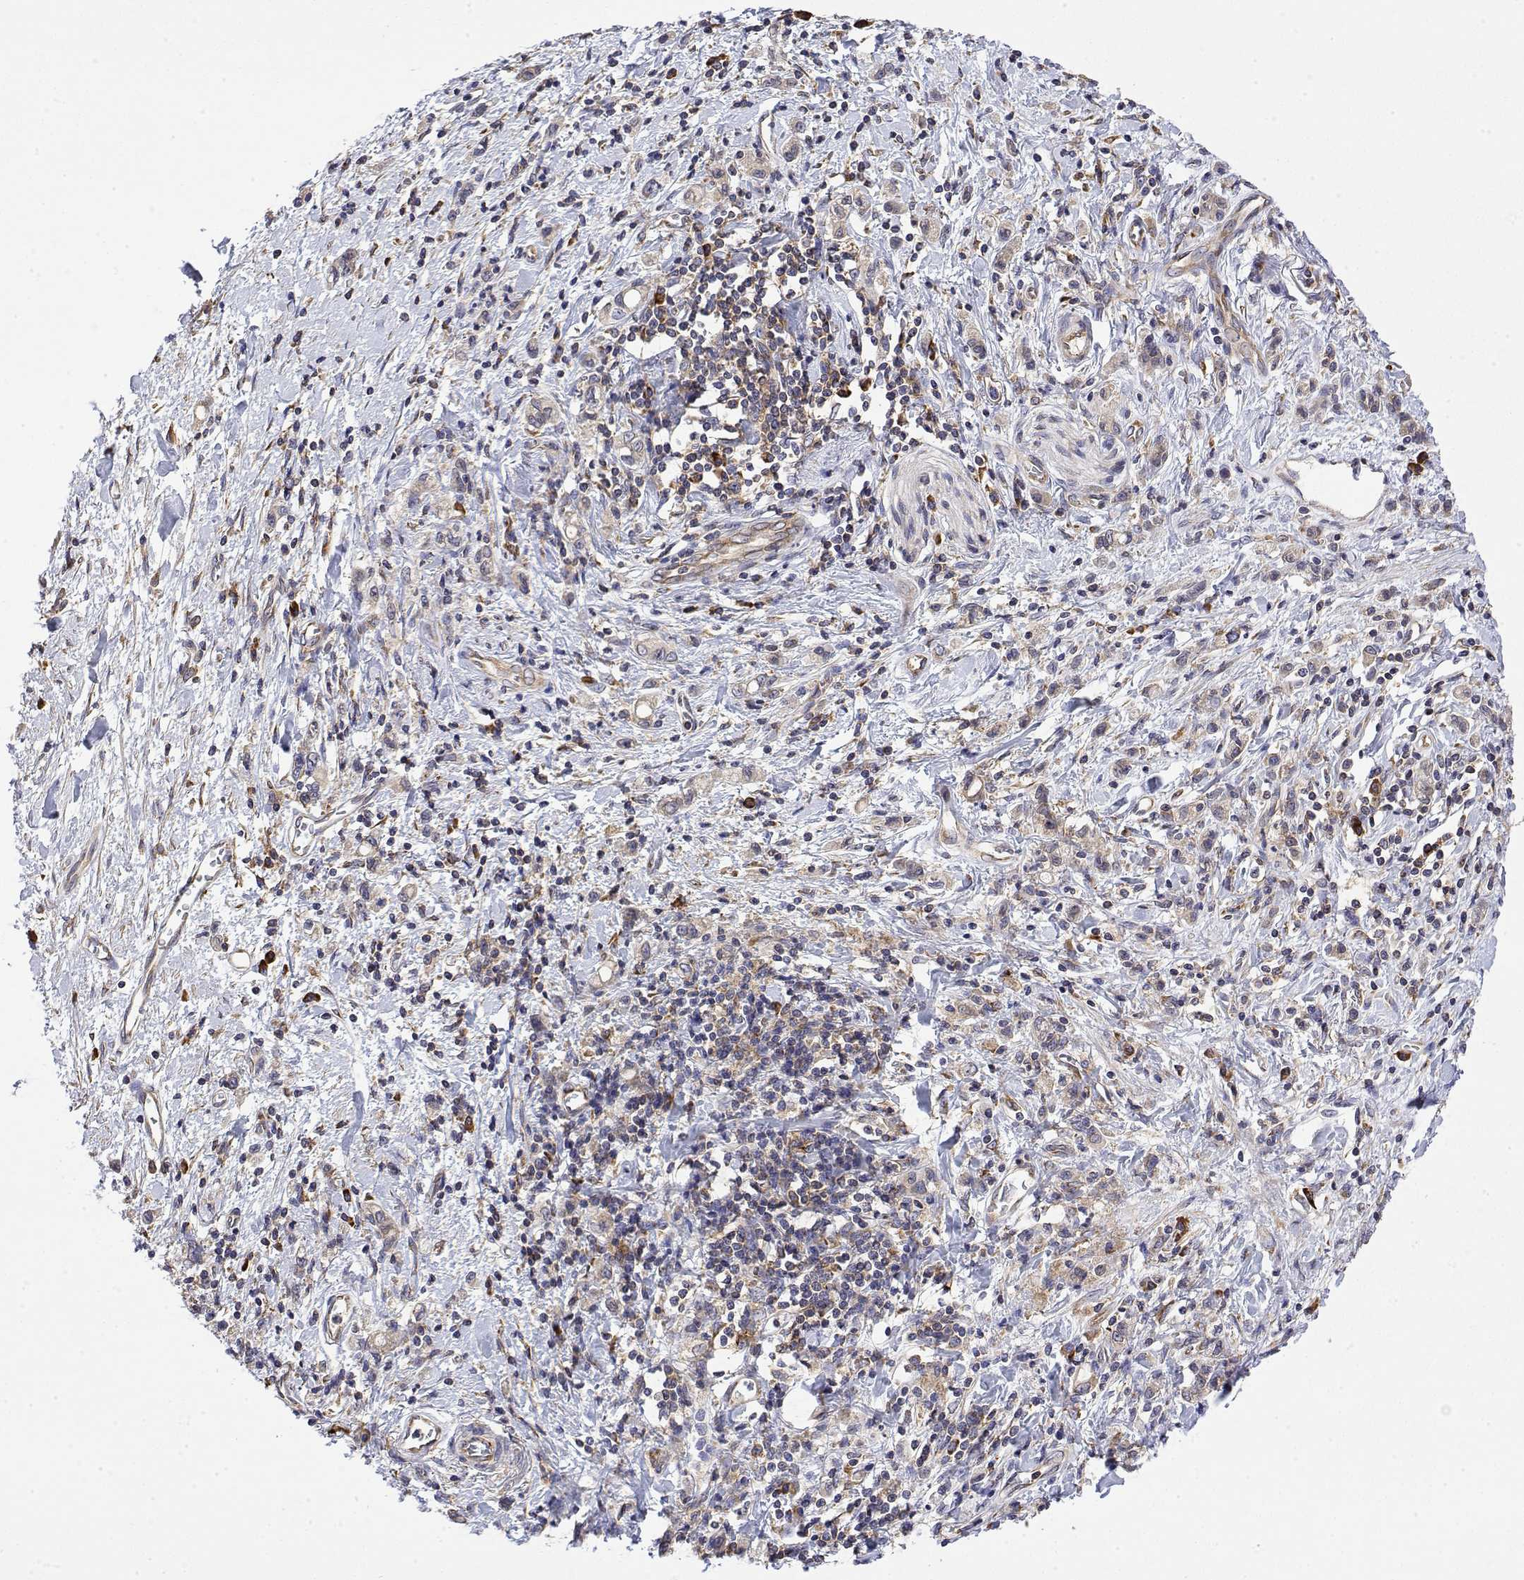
{"staining": {"intensity": "weak", "quantity": "25%-75%", "location": "cytoplasmic/membranous"}, "tissue": "stomach cancer", "cell_type": "Tumor cells", "image_type": "cancer", "snomed": [{"axis": "morphology", "description": "Adenocarcinoma, NOS"}, {"axis": "topography", "description": "Stomach"}], "caption": "This histopathology image demonstrates immunohistochemistry (IHC) staining of human stomach cancer (adenocarcinoma), with low weak cytoplasmic/membranous expression in approximately 25%-75% of tumor cells.", "gene": "EEF1G", "patient": {"sex": "male", "age": 77}}